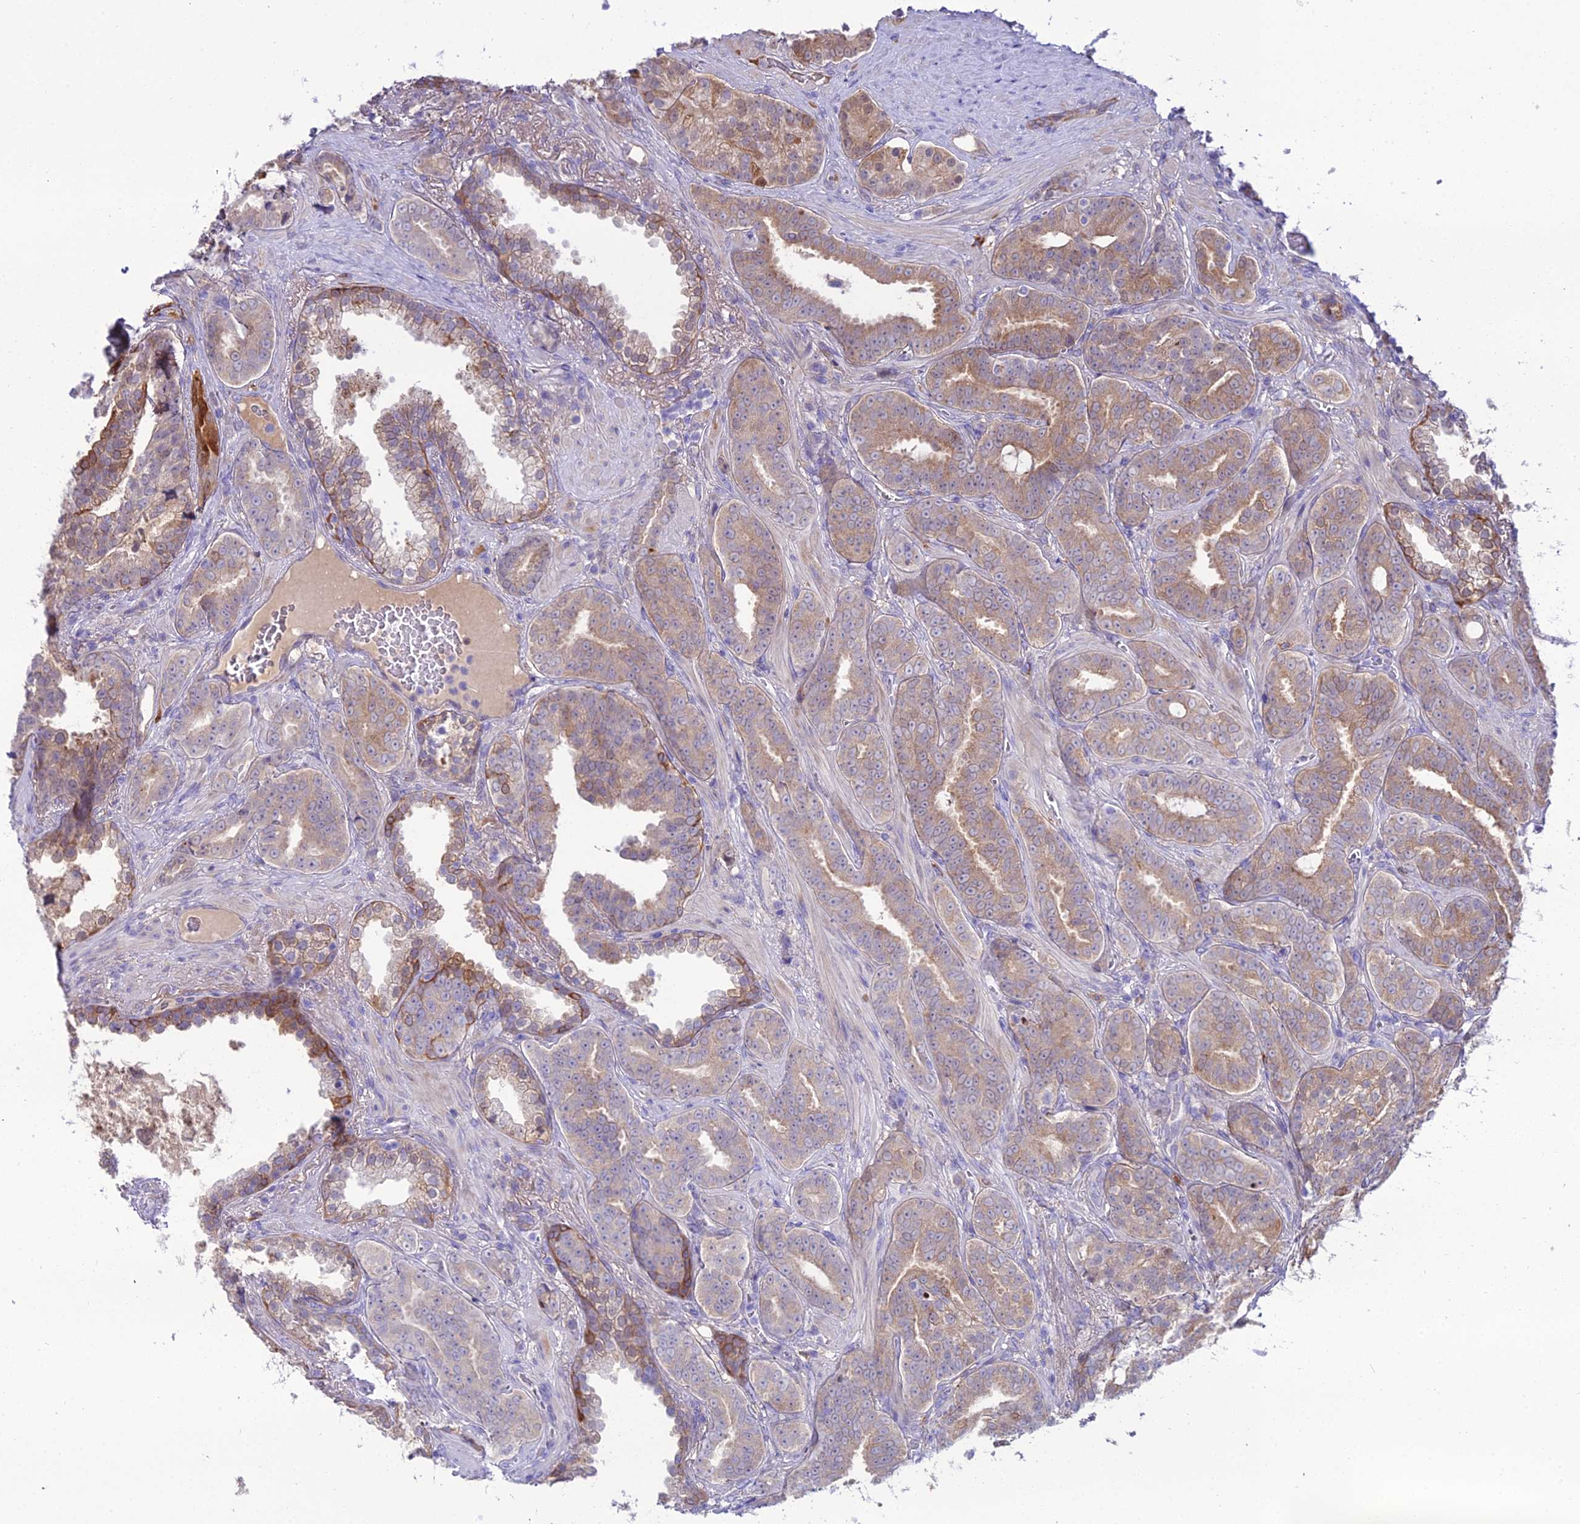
{"staining": {"intensity": "weak", "quantity": "25%-75%", "location": "cytoplasmic/membranous"}, "tissue": "prostate cancer", "cell_type": "Tumor cells", "image_type": "cancer", "snomed": [{"axis": "morphology", "description": "Adenocarcinoma, High grade"}, {"axis": "topography", "description": "Prostate and seminal vesicle, NOS"}], "caption": "Tumor cells show weak cytoplasmic/membranous staining in about 25%-75% of cells in adenocarcinoma (high-grade) (prostate).", "gene": "MB21D2", "patient": {"sex": "male", "age": 67}}